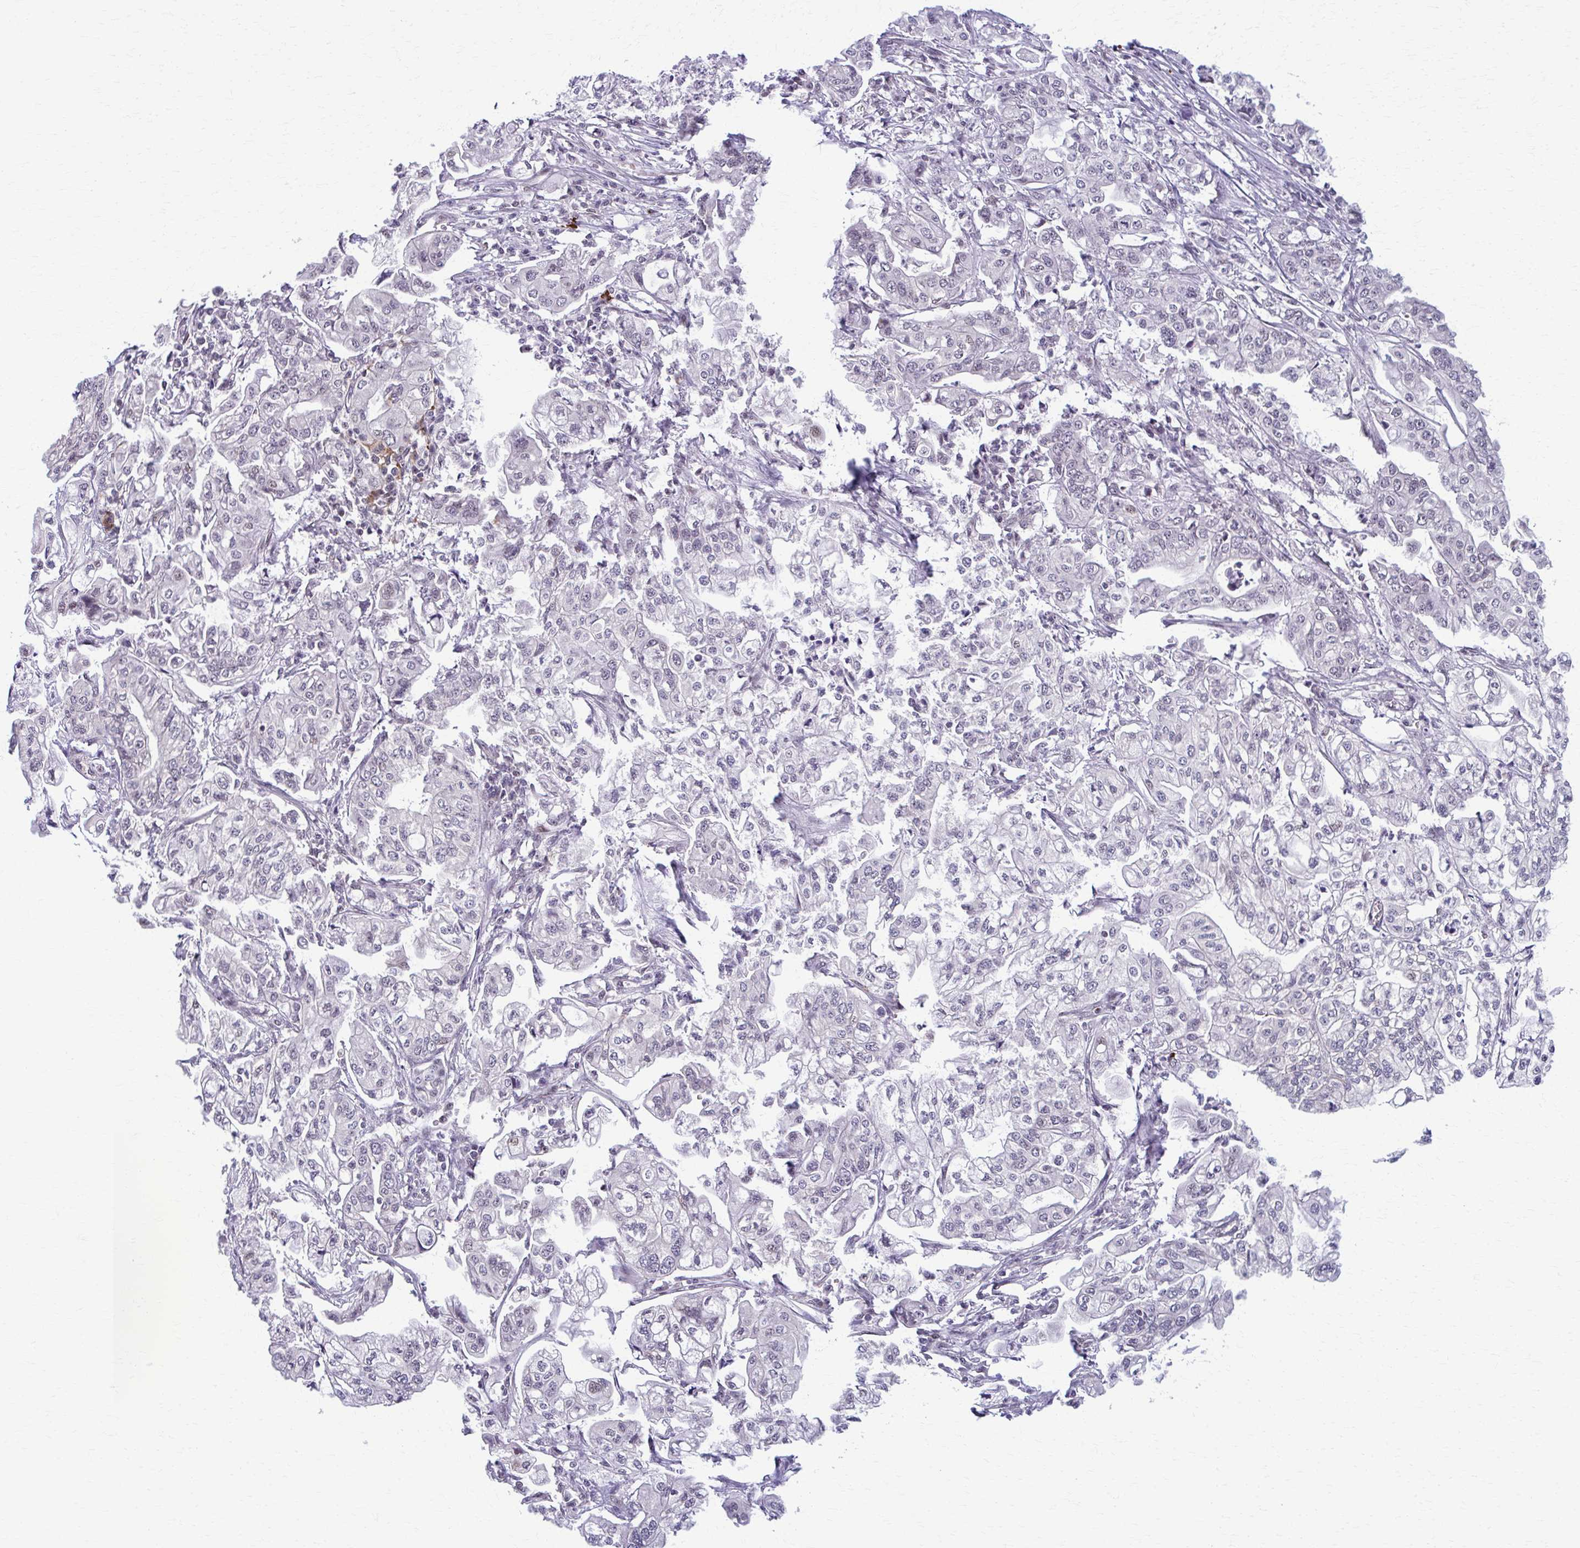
{"staining": {"intensity": "negative", "quantity": "none", "location": "none"}, "tissue": "pancreatic cancer", "cell_type": "Tumor cells", "image_type": "cancer", "snomed": [{"axis": "morphology", "description": "Adenocarcinoma, NOS"}, {"axis": "topography", "description": "Pancreas"}], "caption": "High magnification brightfield microscopy of pancreatic cancer stained with DAB (brown) and counterstained with hematoxylin (blue): tumor cells show no significant expression.", "gene": "SETBP1", "patient": {"sex": "male", "age": 68}}